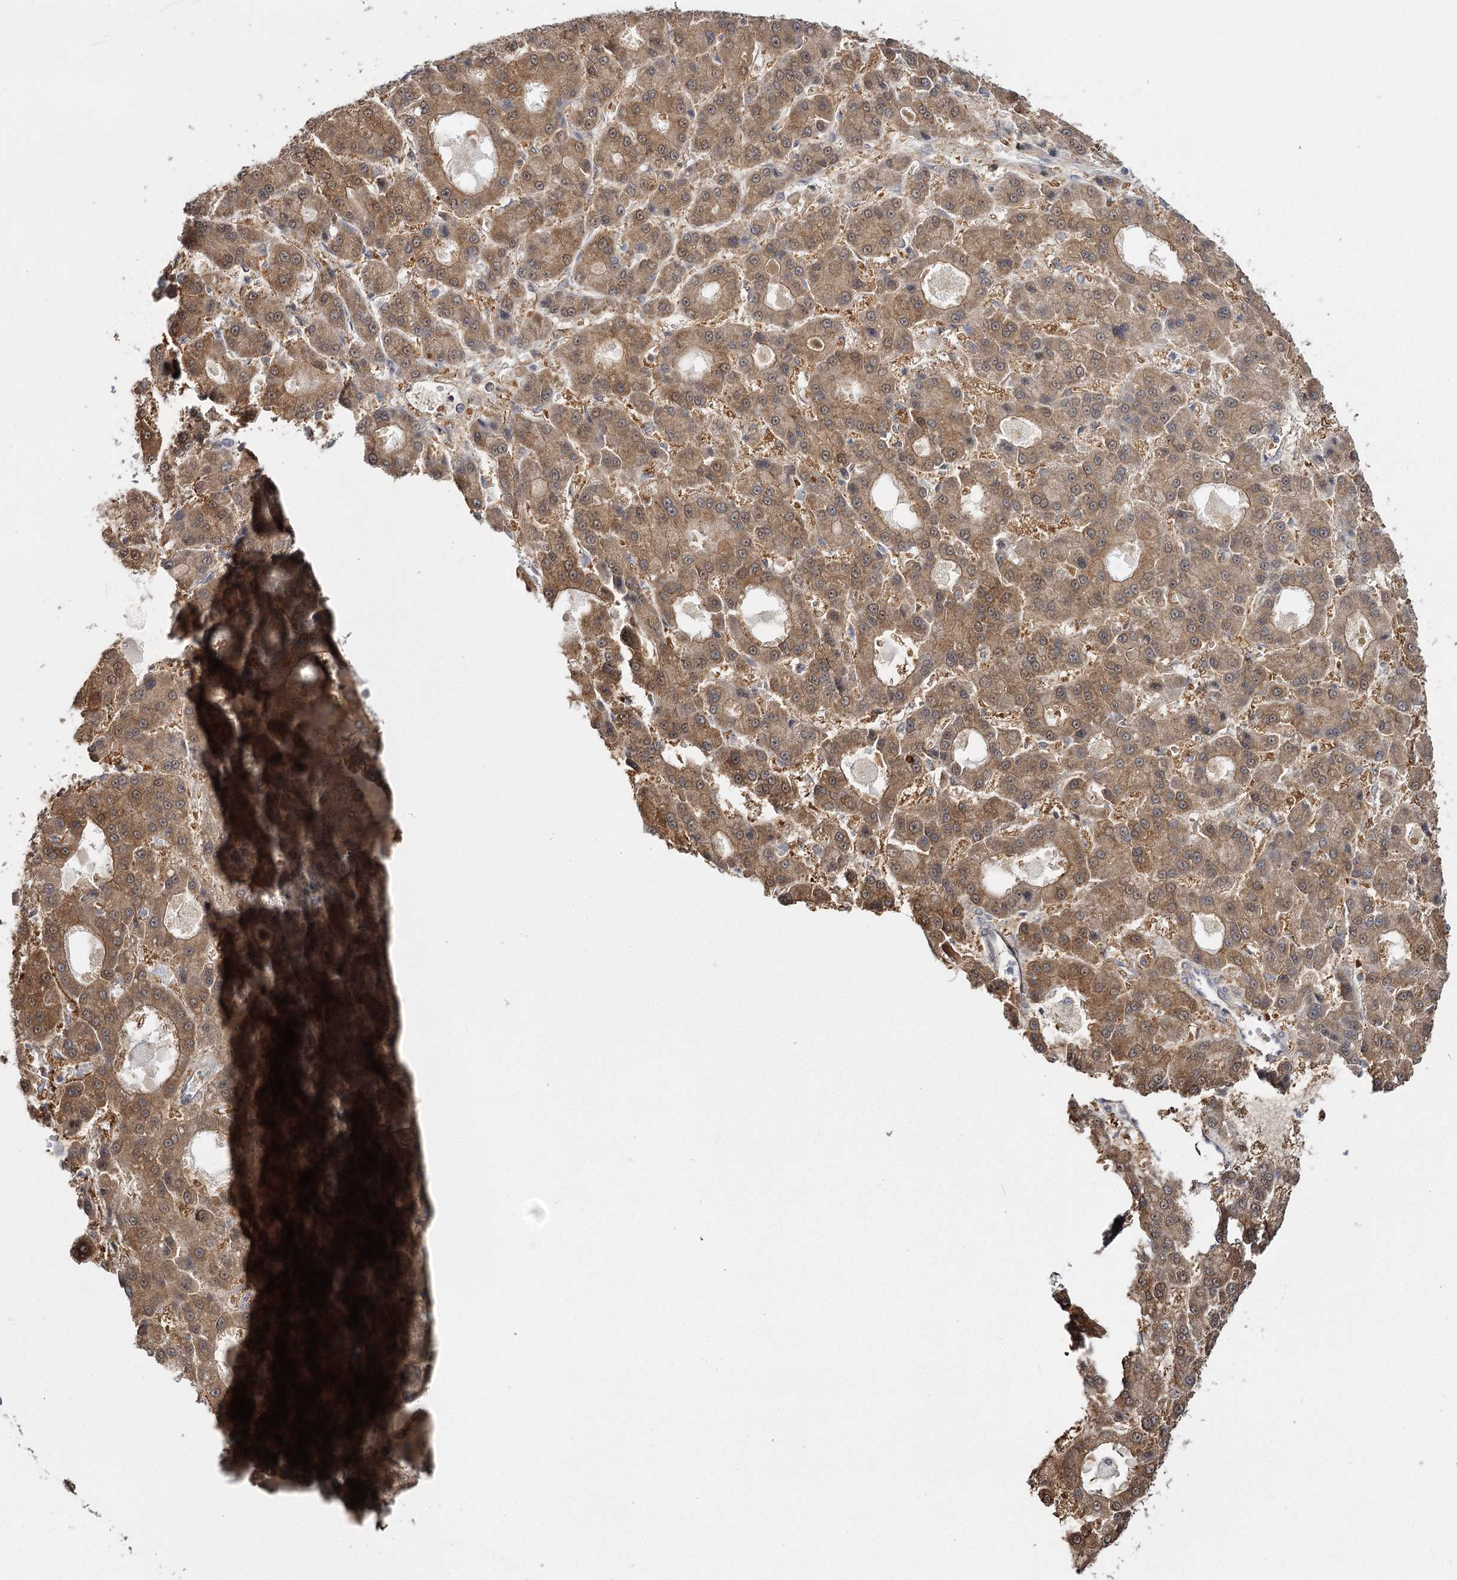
{"staining": {"intensity": "moderate", "quantity": ">75%", "location": "cytoplasmic/membranous"}, "tissue": "liver cancer", "cell_type": "Tumor cells", "image_type": "cancer", "snomed": [{"axis": "morphology", "description": "Carcinoma, Hepatocellular, NOS"}, {"axis": "topography", "description": "Liver"}], "caption": "A photomicrograph showing moderate cytoplasmic/membranous expression in about >75% of tumor cells in liver cancer (hepatocellular carcinoma), as visualized by brown immunohistochemical staining.", "gene": "TBC1D9B", "patient": {"sex": "male", "age": 70}}